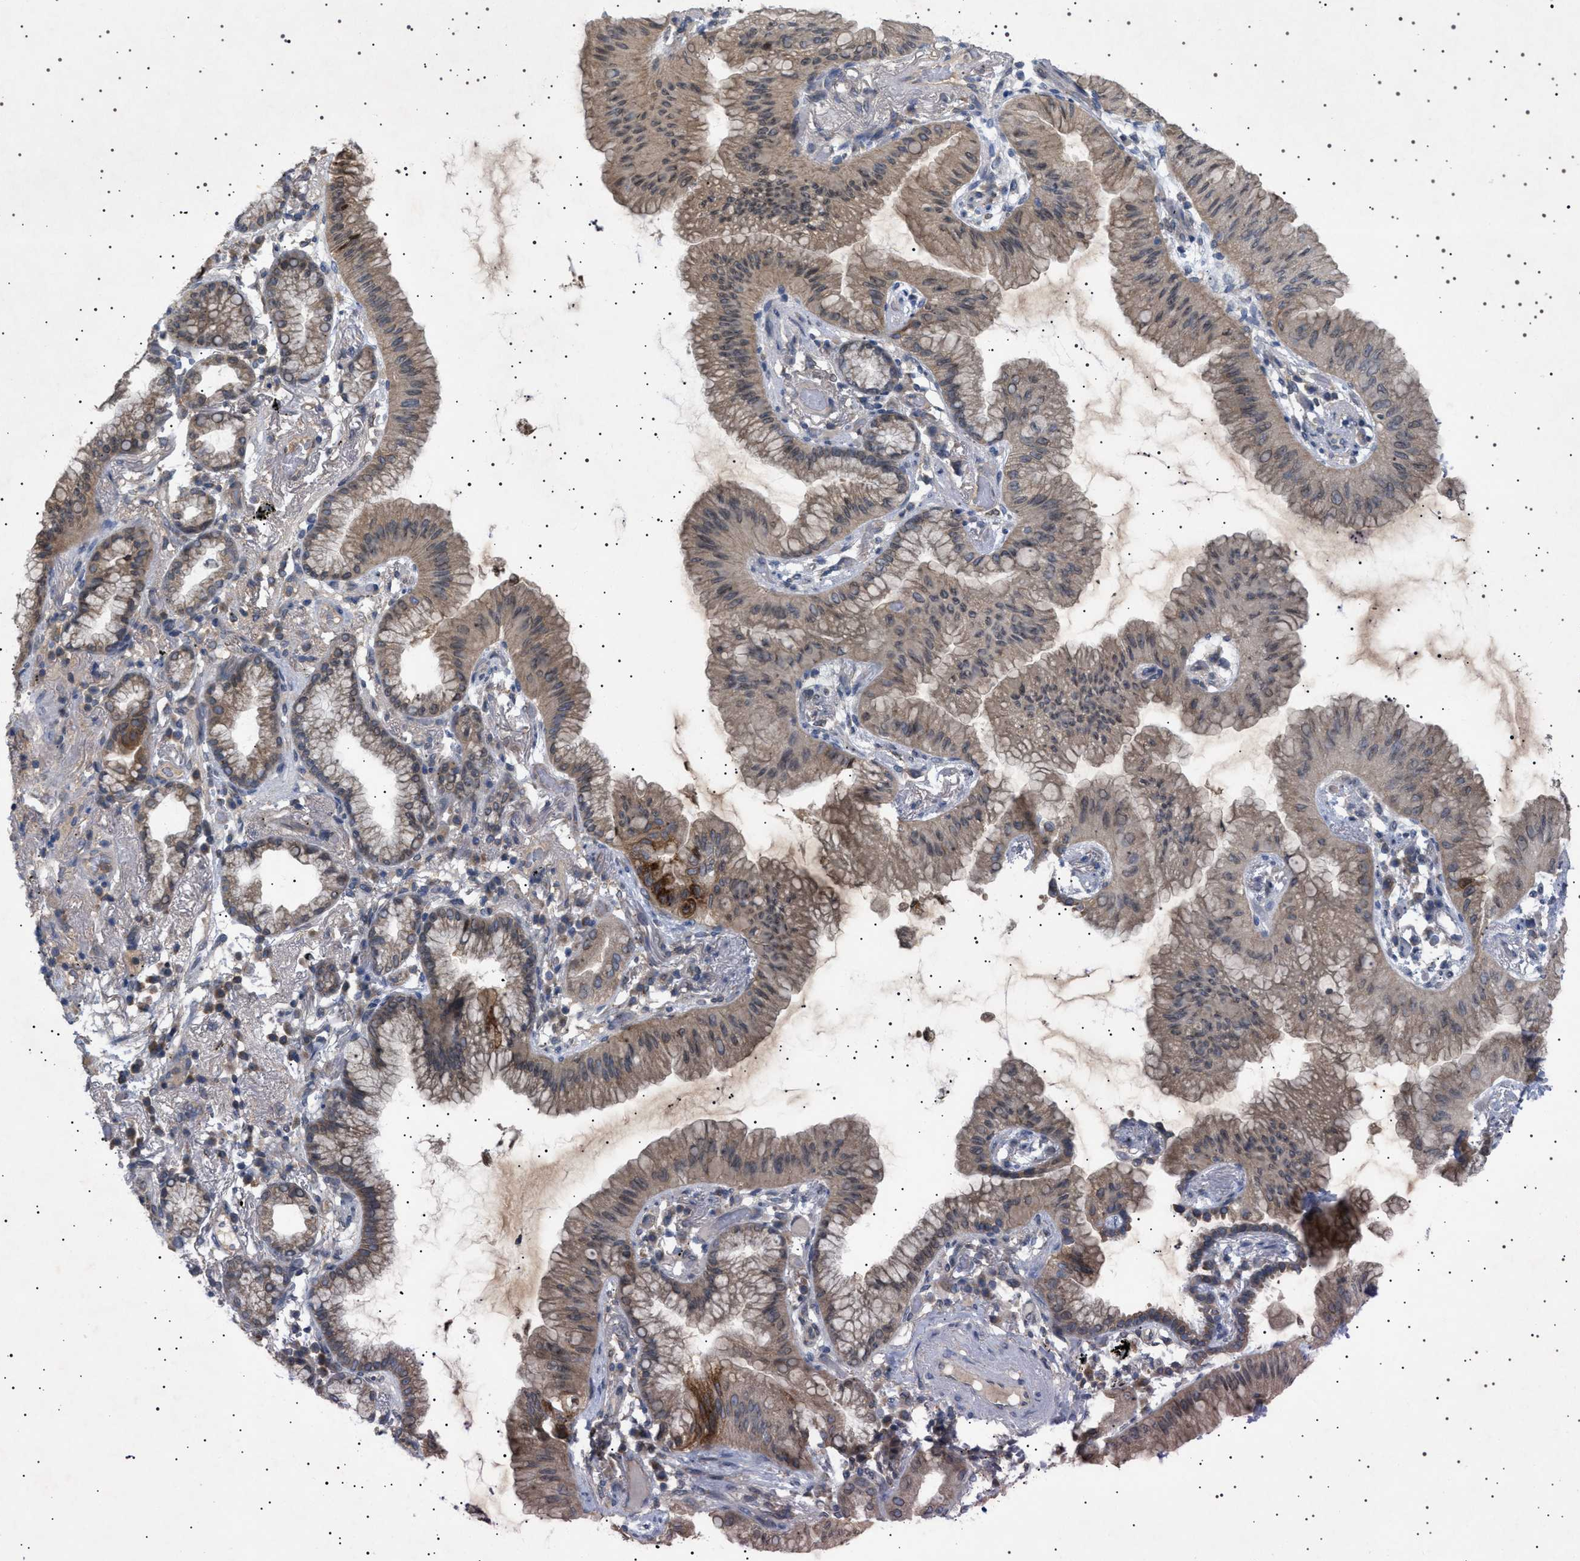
{"staining": {"intensity": "weak", "quantity": "25%-75%", "location": "cytoplasmic/membranous,nuclear"}, "tissue": "lung cancer", "cell_type": "Tumor cells", "image_type": "cancer", "snomed": [{"axis": "morphology", "description": "Normal tissue, NOS"}, {"axis": "morphology", "description": "Adenocarcinoma, NOS"}, {"axis": "topography", "description": "Bronchus"}, {"axis": "topography", "description": "Lung"}], "caption": "This is a micrograph of immunohistochemistry (IHC) staining of lung adenocarcinoma, which shows weak staining in the cytoplasmic/membranous and nuclear of tumor cells.", "gene": "NUP93", "patient": {"sex": "female", "age": 70}}